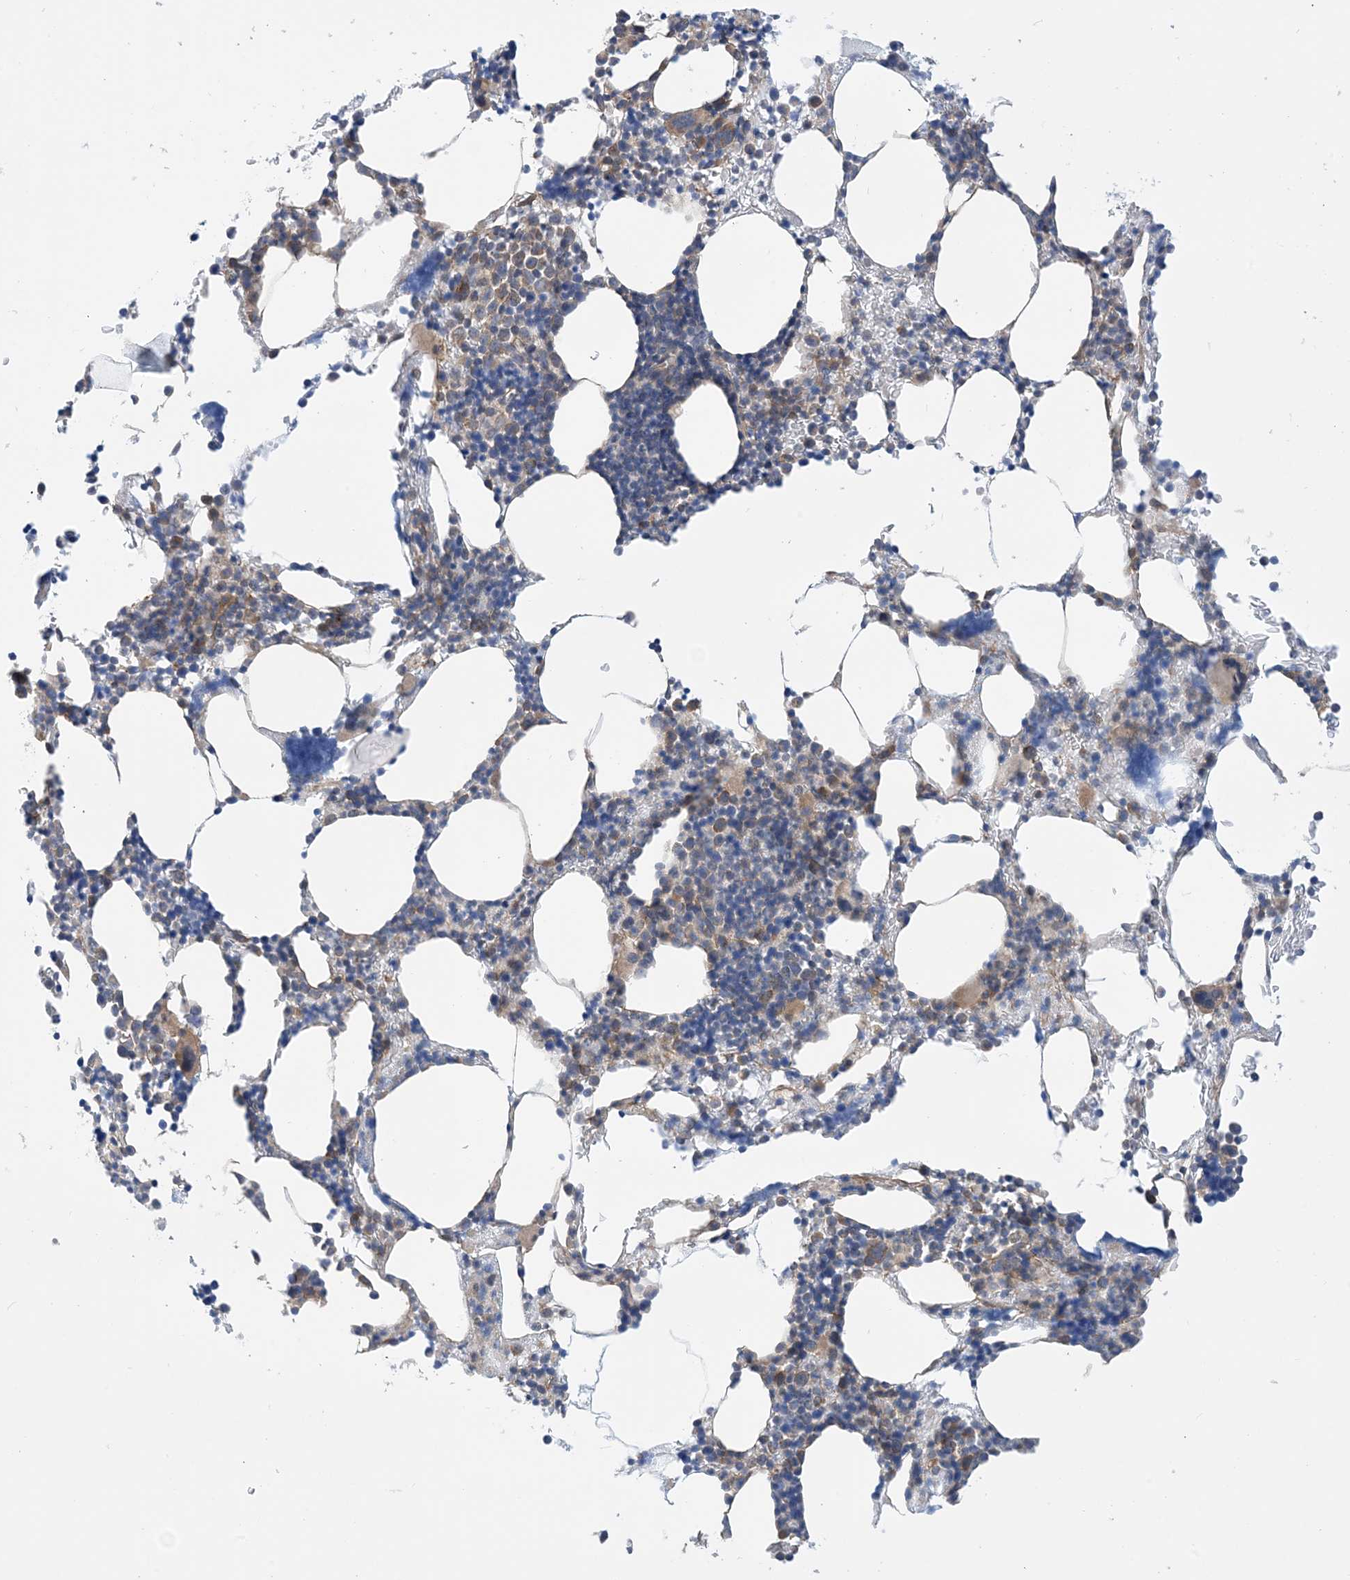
{"staining": {"intensity": "moderate", "quantity": "<25%", "location": "cytoplasmic/membranous"}, "tissue": "bone marrow", "cell_type": "Hematopoietic cells", "image_type": "normal", "snomed": [{"axis": "morphology", "description": "Normal tissue, NOS"}, {"axis": "topography", "description": "Bone marrow"}], "caption": "Immunohistochemistry (IHC) image of normal bone marrow: bone marrow stained using immunohistochemistry (IHC) displays low levels of moderate protein expression localized specifically in the cytoplasmic/membranous of hematopoietic cells, appearing as a cytoplasmic/membranous brown color.", "gene": "EHBP1", "patient": {"sex": "male"}}